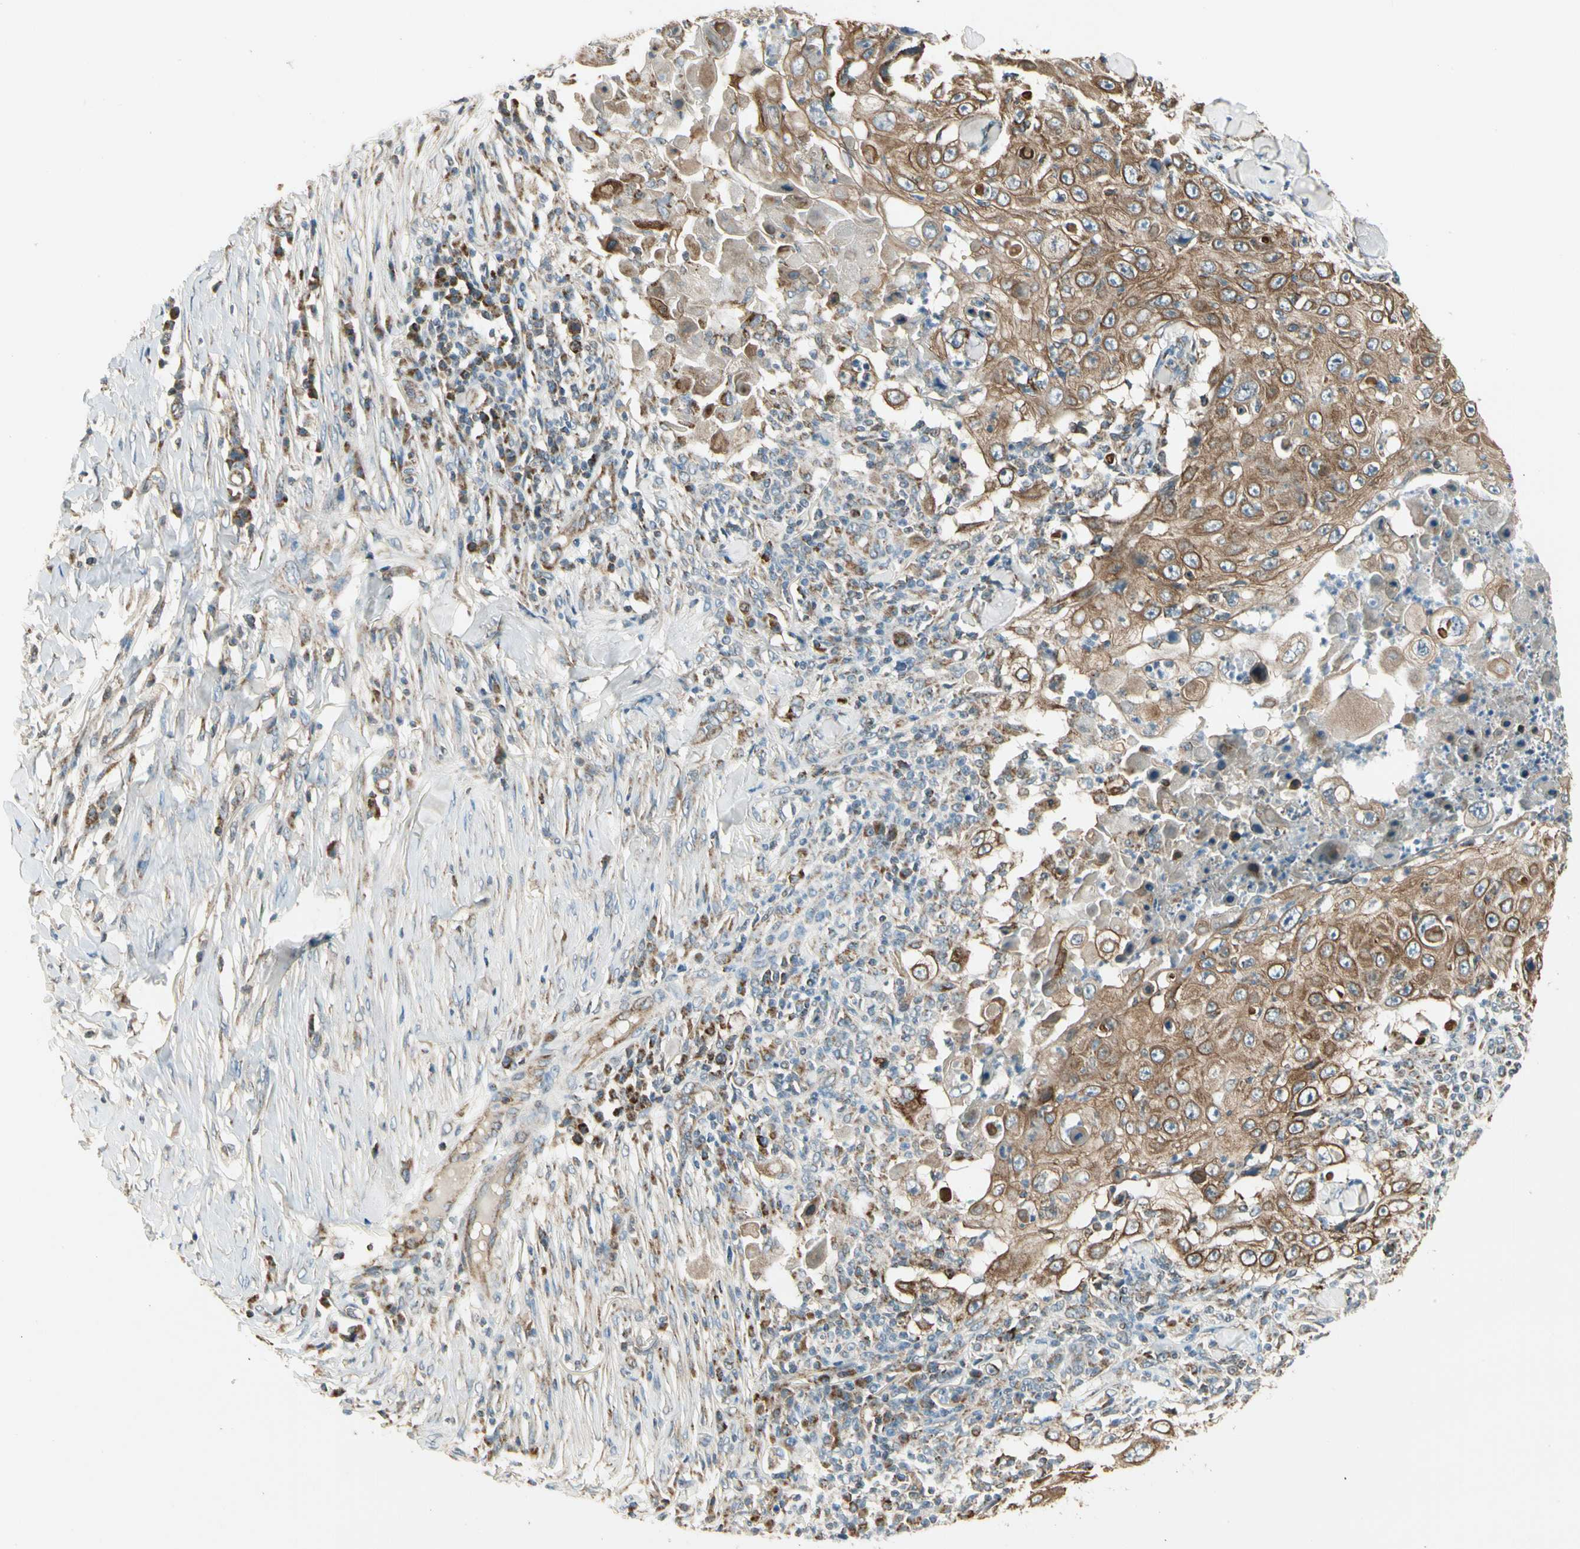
{"staining": {"intensity": "strong", "quantity": ">75%", "location": "cytoplasmic/membranous"}, "tissue": "skin cancer", "cell_type": "Tumor cells", "image_type": "cancer", "snomed": [{"axis": "morphology", "description": "Squamous cell carcinoma, NOS"}, {"axis": "topography", "description": "Skin"}], "caption": "Protein expression analysis of human skin cancer reveals strong cytoplasmic/membranous staining in approximately >75% of tumor cells.", "gene": "EPHB3", "patient": {"sex": "male", "age": 86}}